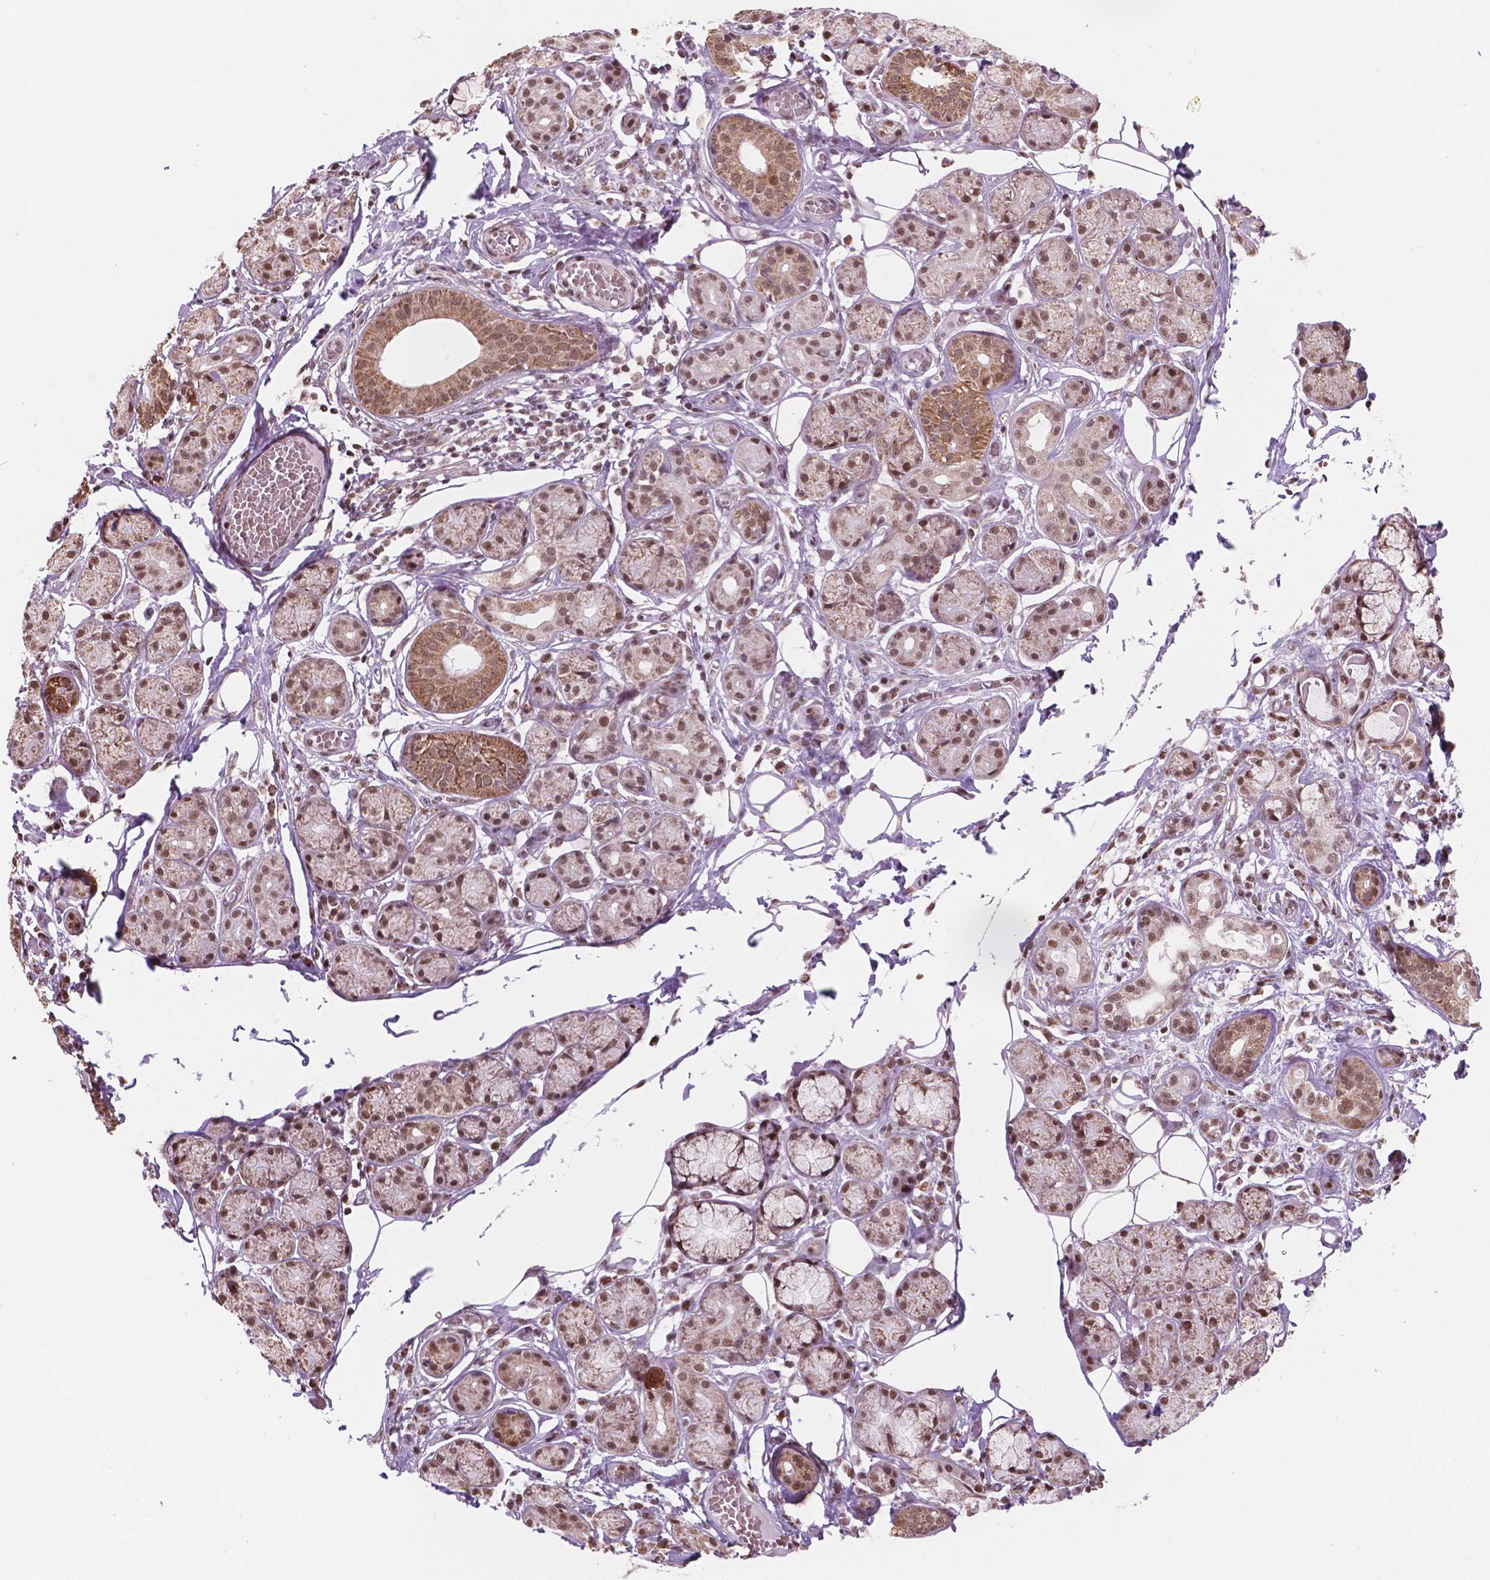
{"staining": {"intensity": "moderate", "quantity": ">75%", "location": "cytoplasmic/membranous,nuclear"}, "tissue": "salivary gland", "cell_type": "Glandular cells", "image_type": "normal", "snomed": [{"axis": "morphology", "description": "Normal tissue, NOS"}, {"axis": "topography", "description": "Salivary gland"}, {"axis": "topography", "description": "Peripheral nerve tissue"}], "caption": "Normal salivary gland was stained to show a protein in brown. There is medium levels of moderate cytoplasmic/membranous,nuclear staining in about >75% of glandular cells. (DAB = brown stain, brightfield microscopy at high magnification).", "gene": "NDUFA10", "patient": {"sex": "male", "age": 71}}